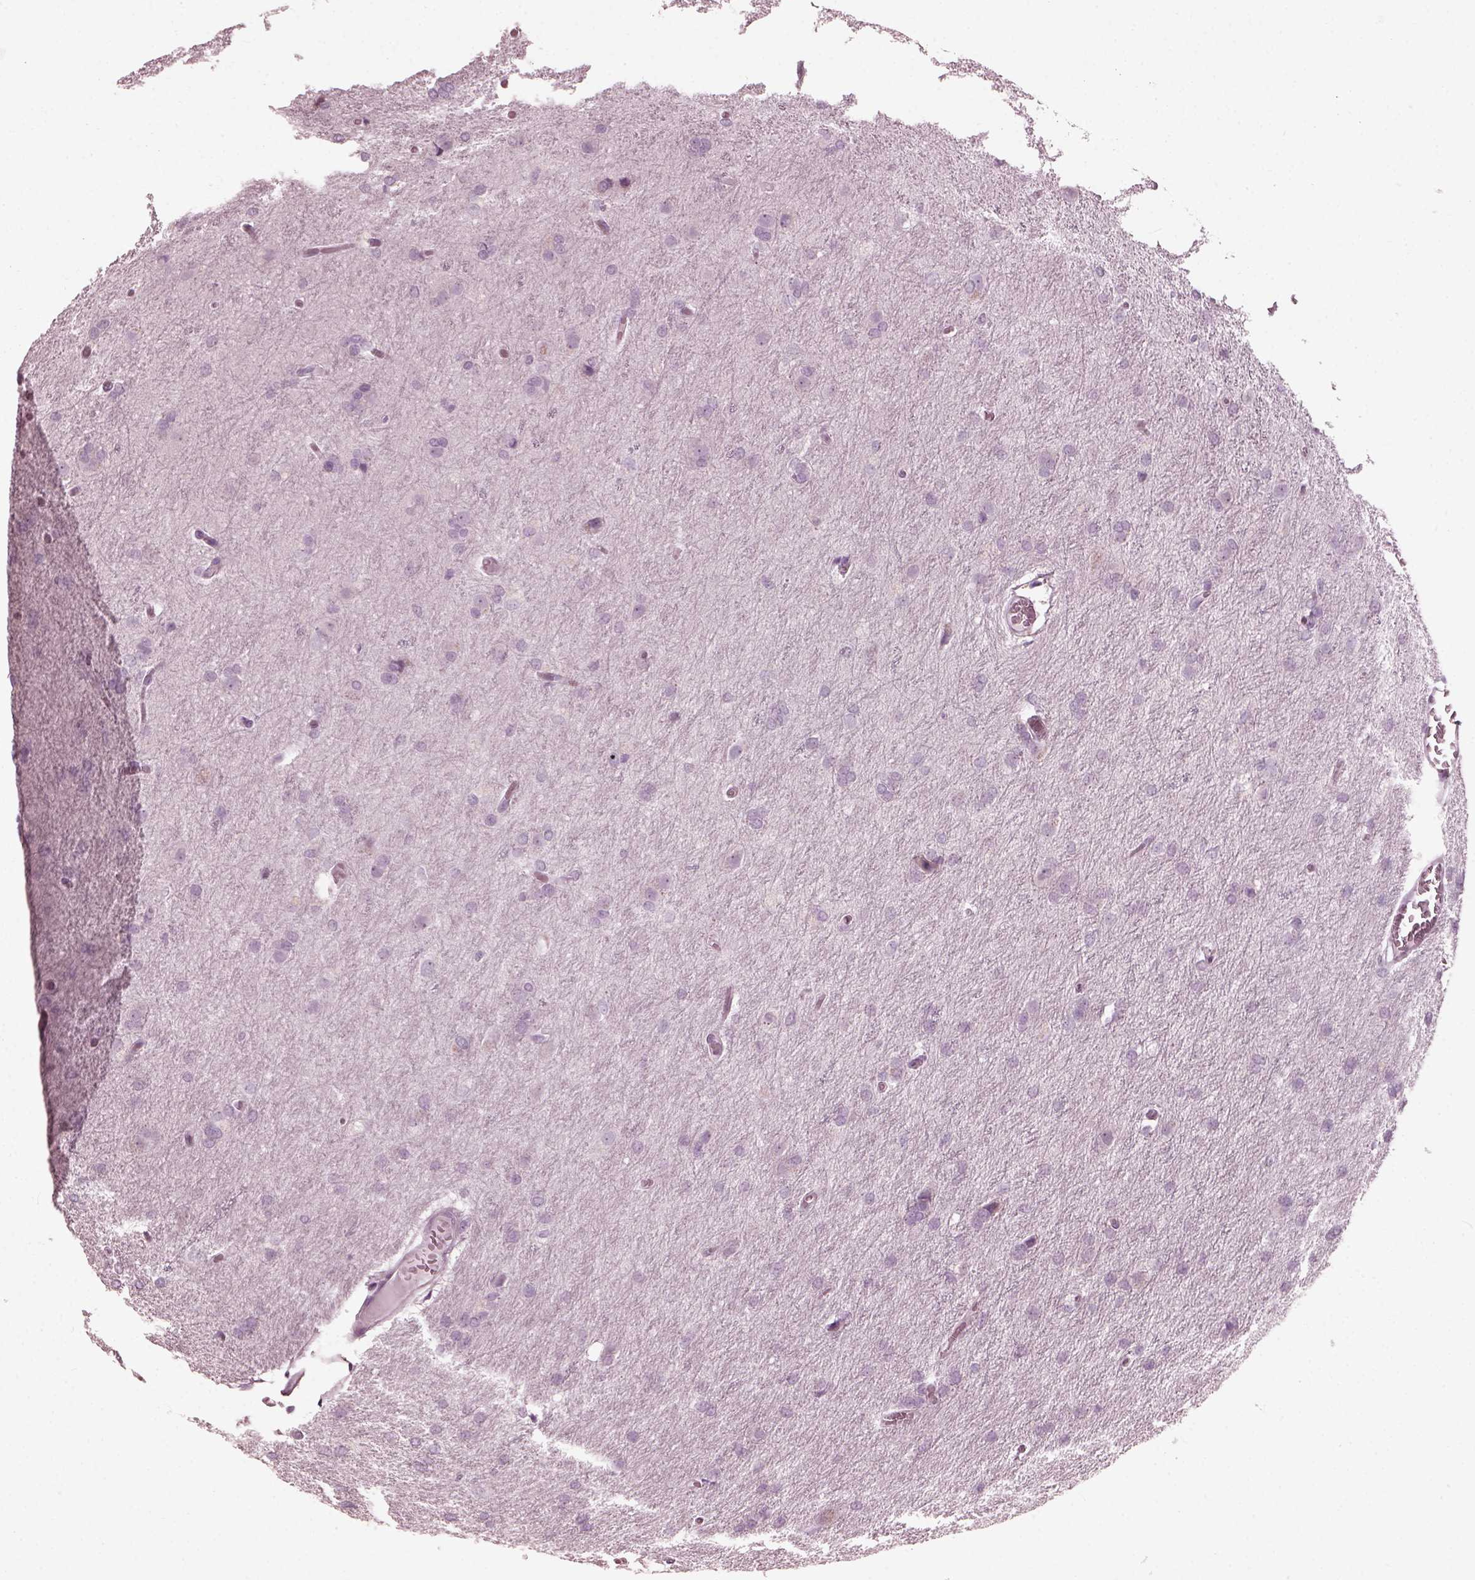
{"staining": {"intensity": "negative", "quantity": "none", "location": "none"}, "tissue": "glioma", "cell_type": "Tumor cells", "image_type": "cancer", "snomed": [{"axis": "morphology", "description": "Glioma, malignant, High grade"}, {"axis": "topography", "description": "Brain"}], "caption": "Glioma was stained to show a protein in brown. There is no significant expression in tumor cells. Nuclei are stained in blue.", "gene": "SAXO2", "patient": {"sex": "male", "age": 68}}